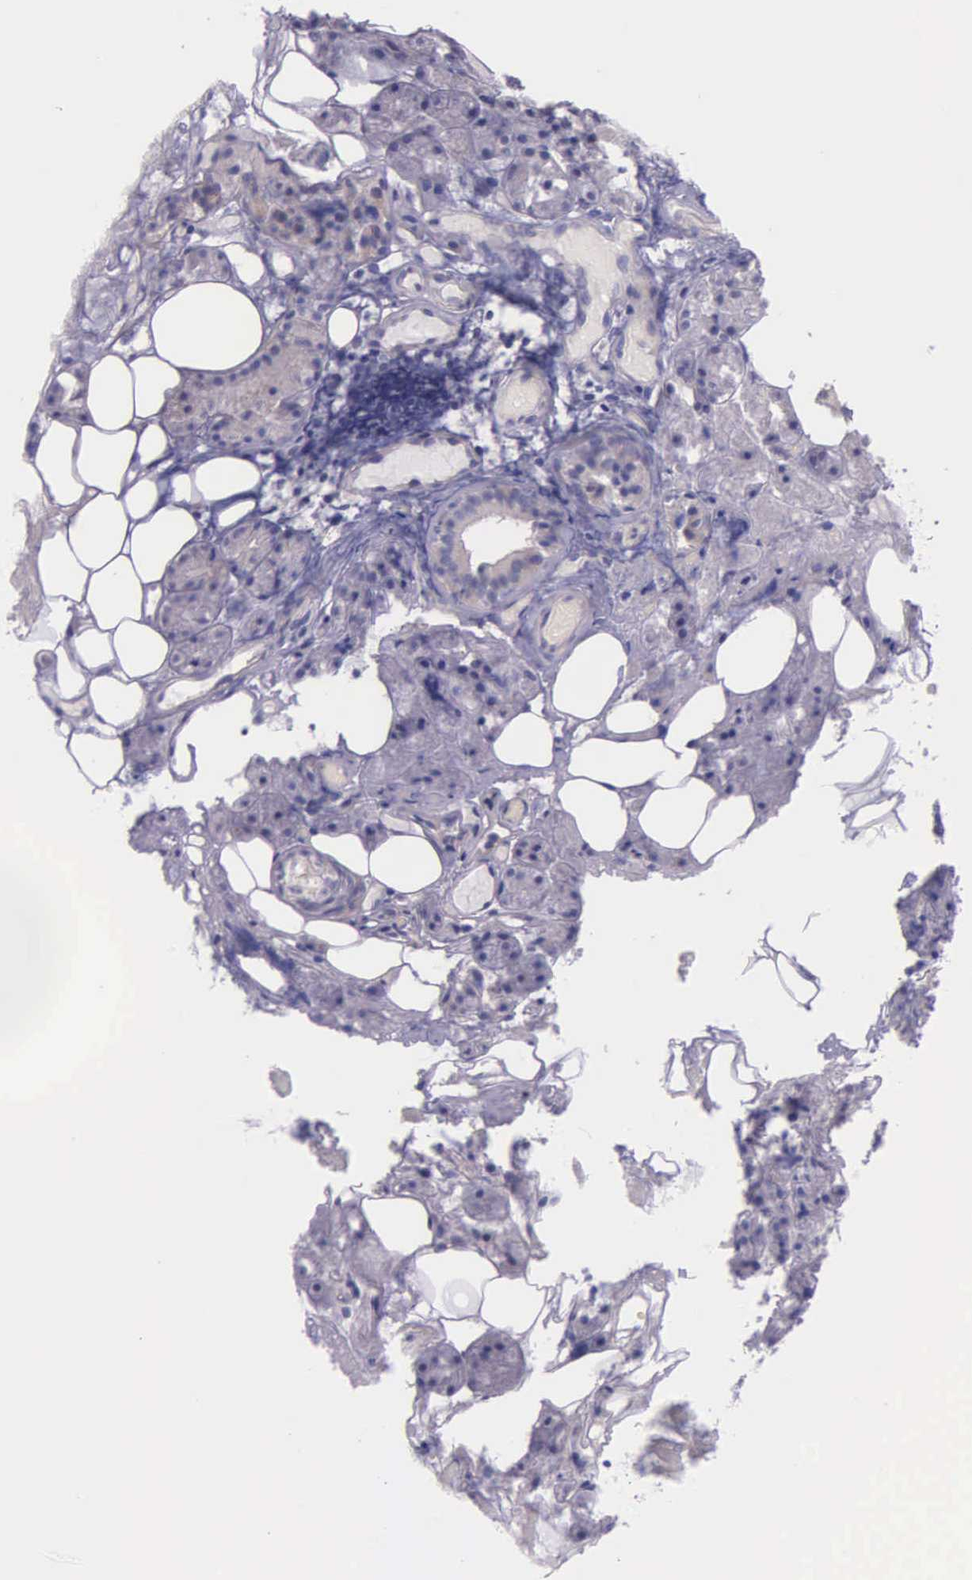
{"staining": {"intensity": "negative", "quantity": "none", "location": "none"}, "tissue": "salivary gland", "cell_type": "Glandular cells", "image_type": "normal", "snomed": [{"axis": "morphology", "description": "Normal tissue, NOS"}, {"axis": "topography", "description": "Salivary gland"}], "caption": "A high-resolution image shows immunohistochemistry staining of normal salivary gland, which demonstrates no significant staining in glandular cells. (Stains: DAB (3,3'-diaminobenzidine) immunohistochemistry (IHC) with hematoxylin counter stain, Microscopy: brightfield microscopy at high magnification).", "gene": "THSD7A", "patient": {"sex": "female", "age": 55}}